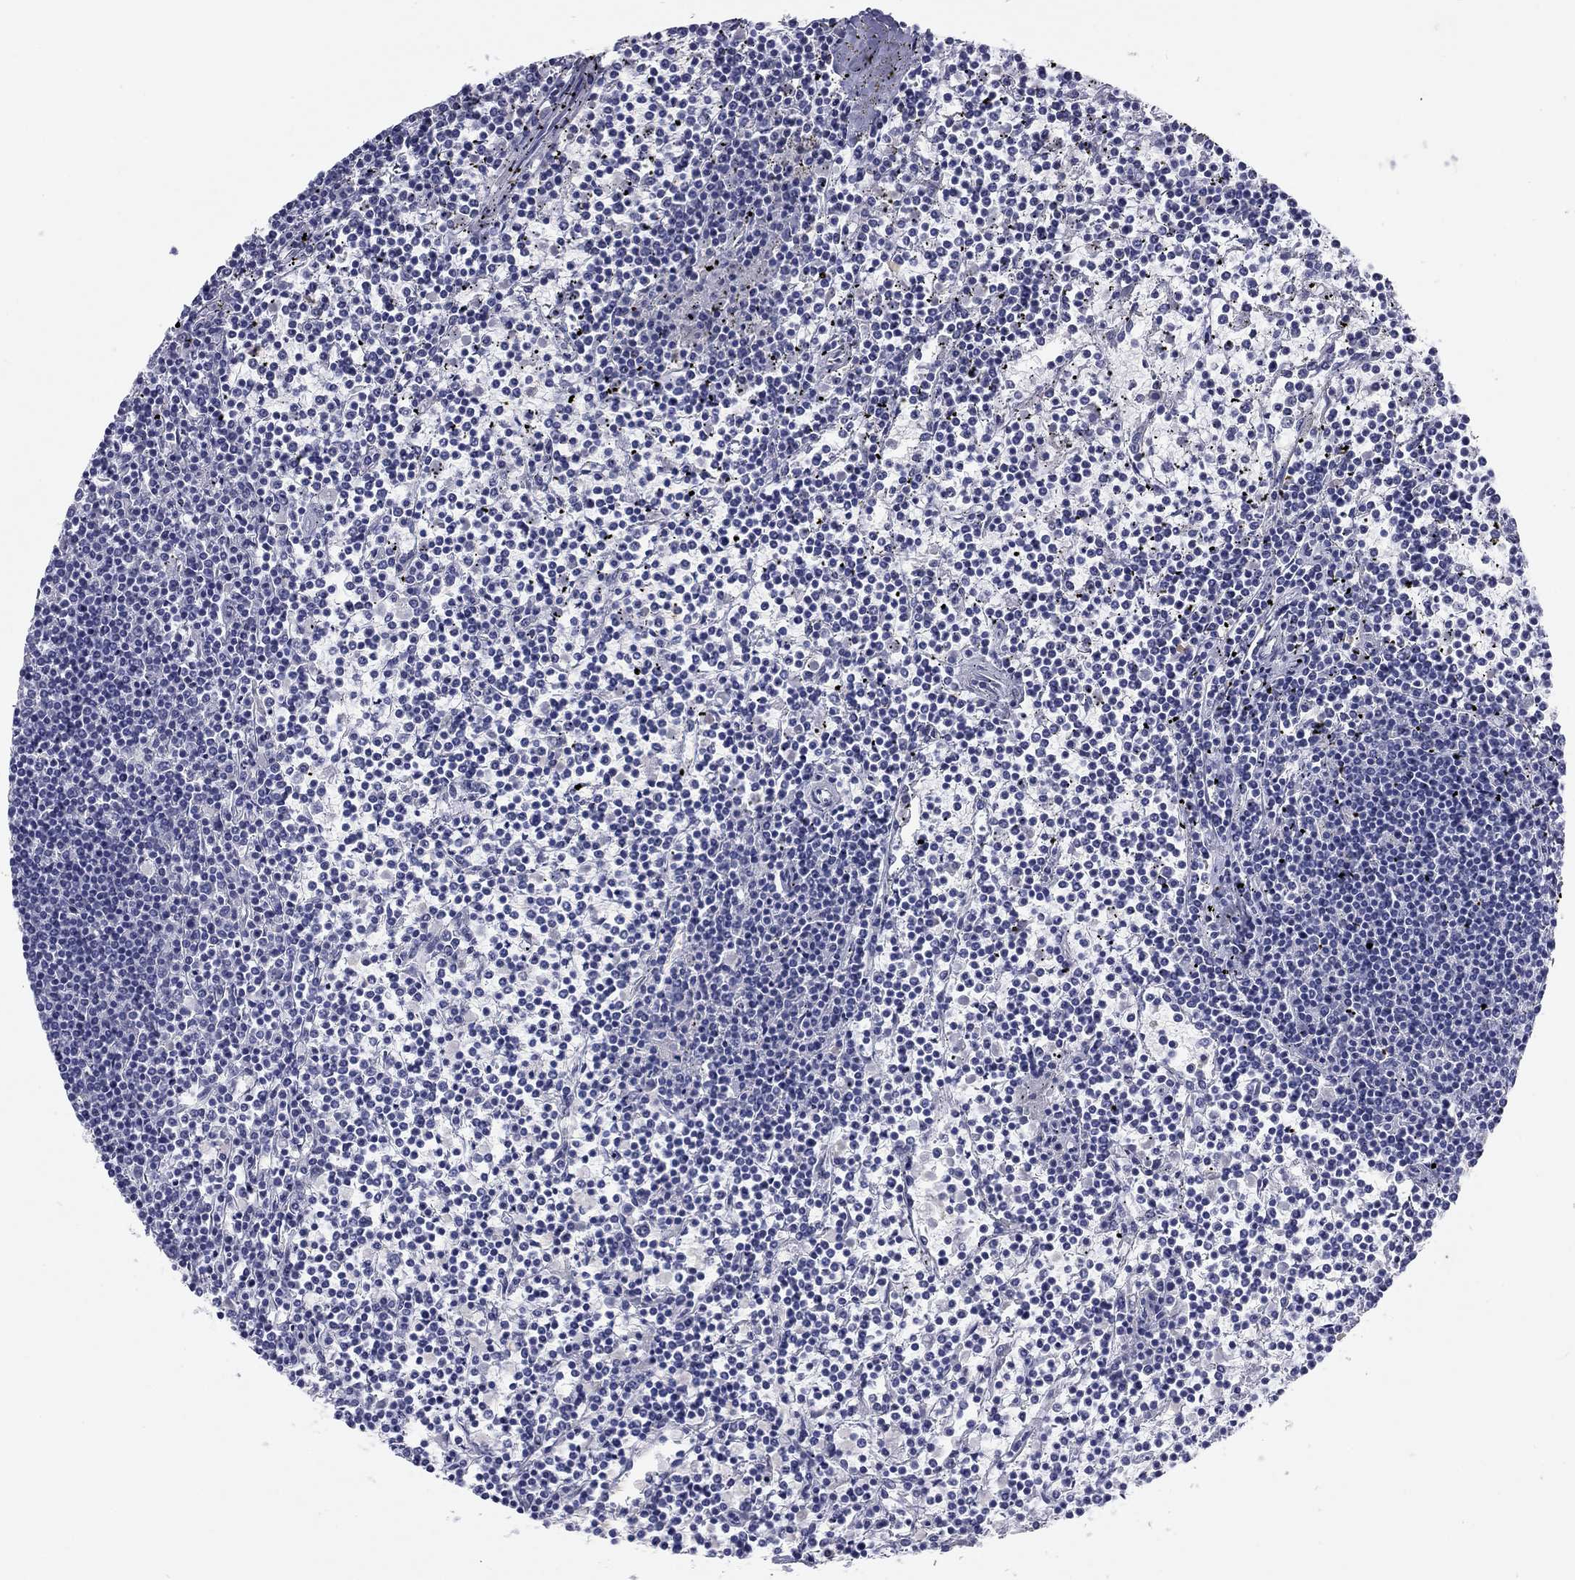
{"staining": {"intensity": "negative", "quantity": "none", "location": "none"}, "tissue": "lymphoma", "cell_type": "Tumor cells", "image_type": "cancer", "snomed": [{"axis": "morphology", "description": "Malignant lymphoma, non-Hodgkin's type, Low grade"}, {"axis": "topography", "description": "Spleen"}], "caption": "There is no significant expression in tumor cells of lymphoma. The staining was performed using DAB (3,3'-diaminobenzidine) to visualize the protein expression in brown, while the nuclei were stained in blue with hematoxylin (Magnification: 20x).", "gene": "KRT75", "patient": {"sex": "female", "age": 19}}